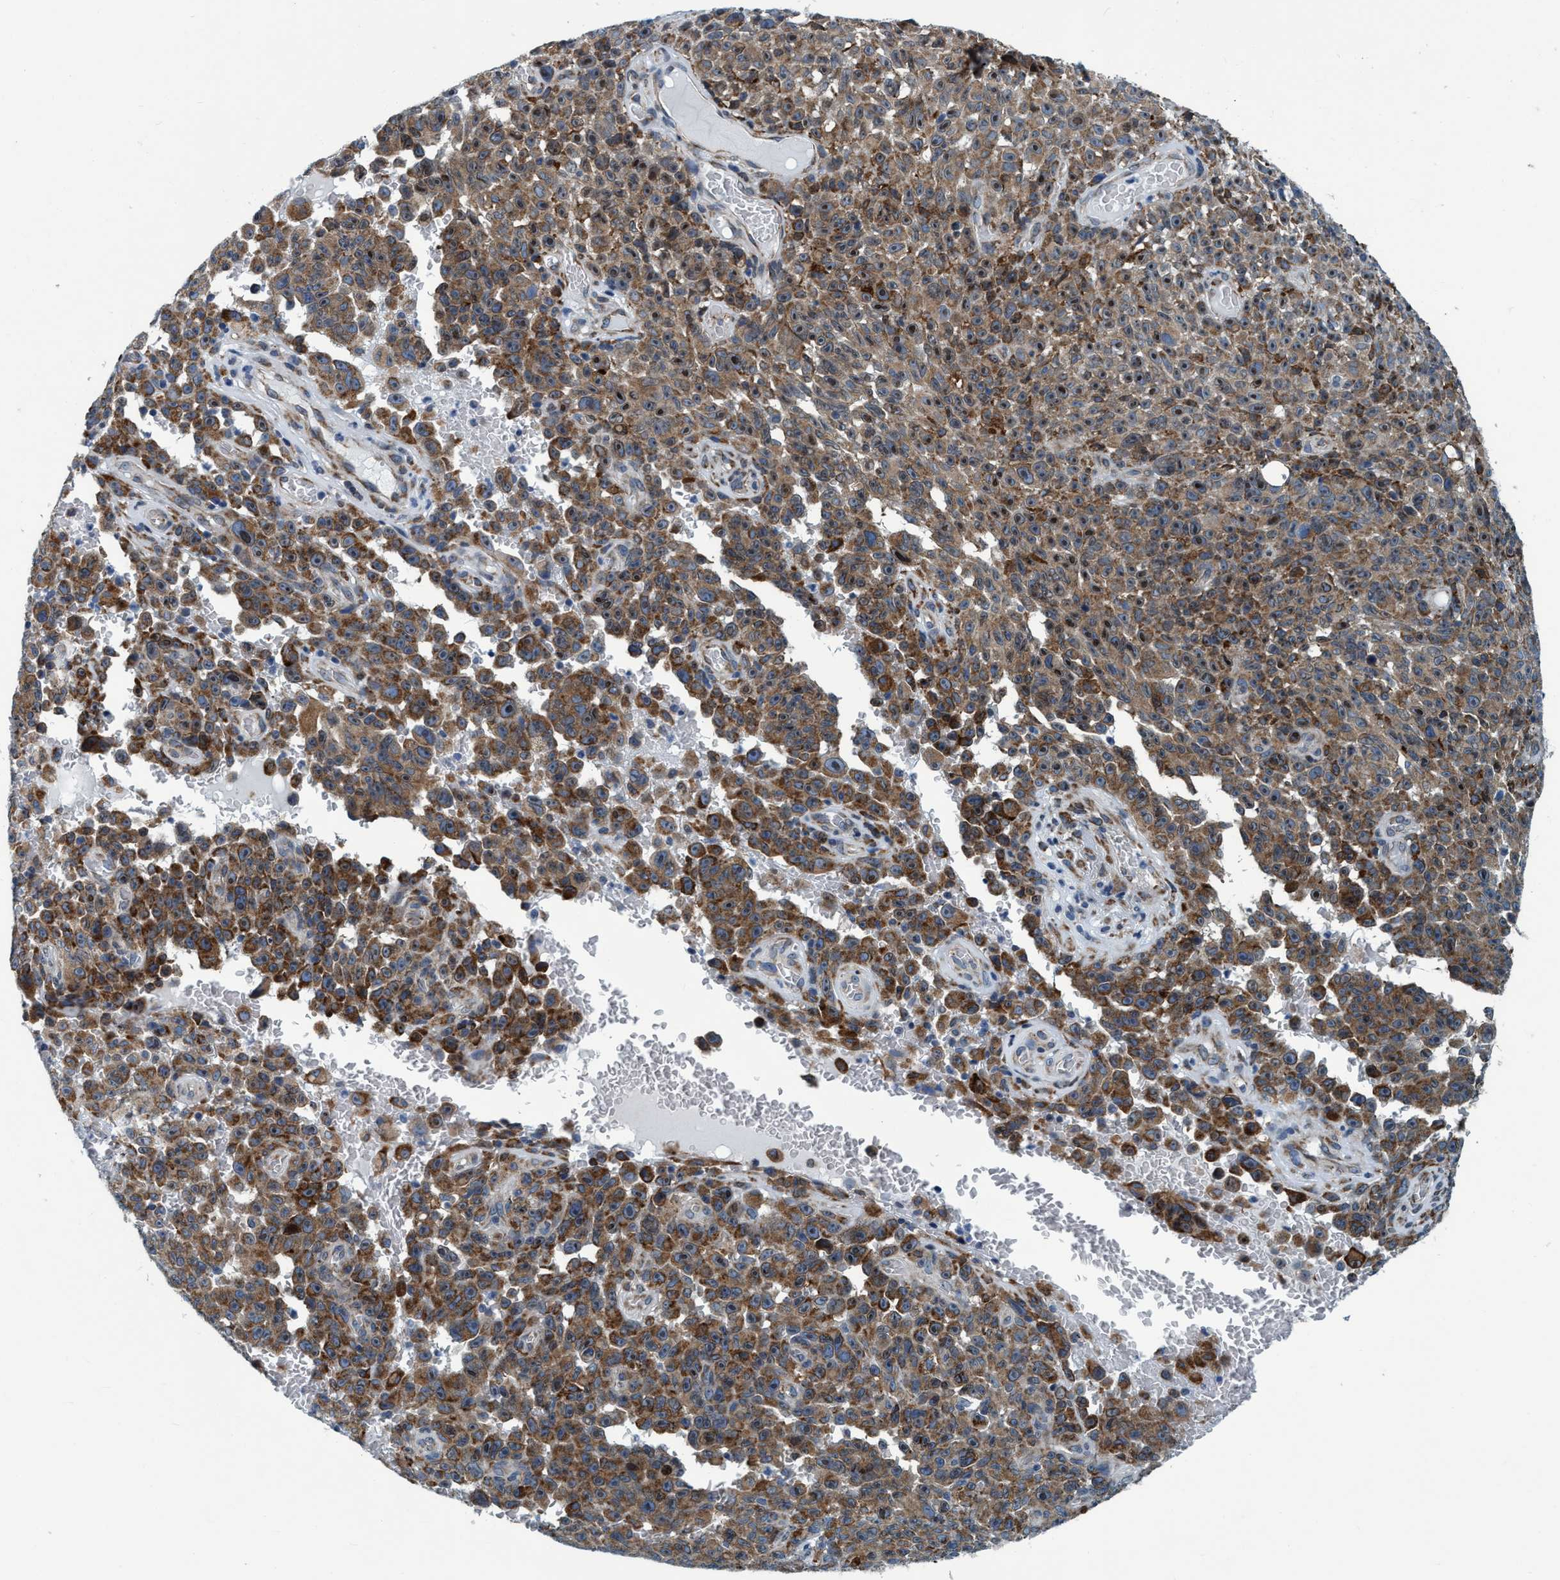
{"staining": {"intensity": "moderate", "quantity": ">75%", "location": "cytoplasmic/membranous"}, "tissue": "melanoma", "cell_type": "Tumor cells", "image_type": "cancer", "snomed": [{"axis": "morphology", "description": "Malignant melanoma, NOS"}, {"axis": "topography", "description": "Skin"}], "caption": "Melanoma stained for a protein (brown) displays moderate cytoplasmic/membranous positive positivity in approximately >75% of tumor cells.", "gene": "ARMC9", "patient": {"sex": "female", "age": 82}}